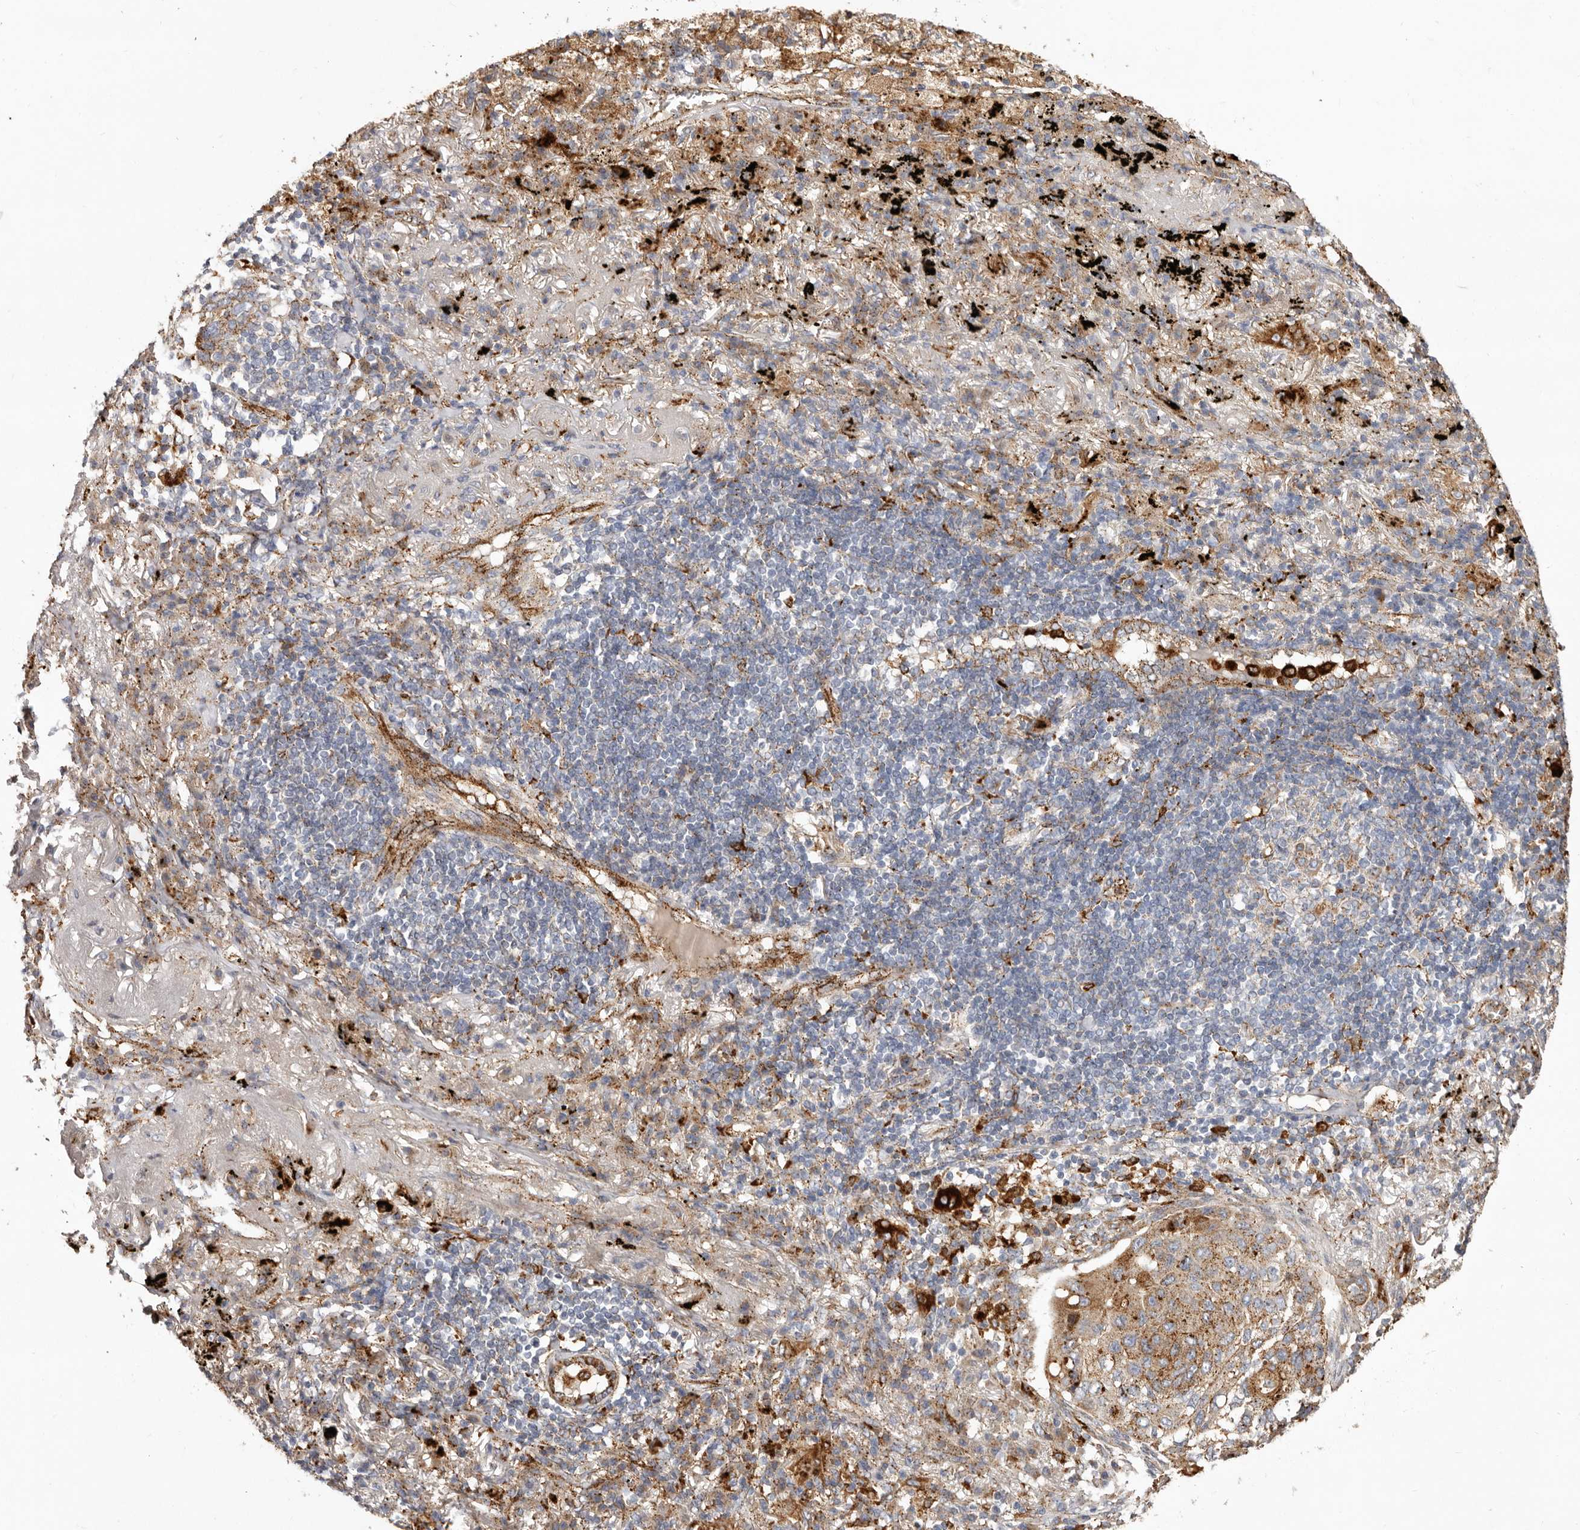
{"staining": {"intensity": "moderate", "quantity": ">75%", "location": "cytoplasmic/membranous"}, "tissue": "lung cancer", "cell_type": "Tumor cells", "image_type": "cancer", "snomed": [{"axis": "morphology", "description": "Squamous cell carcinoma, NOS"}, {"axis": "topography", "description": "Lung"}], "caption": "Protein expression analysis of lung cancer (squamous cell carcinoma) reveals moderate cytoplasmic/membranous positivity in about >75% of tumor cells.", "gene": "GRN", "patient": {"sex": "female", "age": 63}}